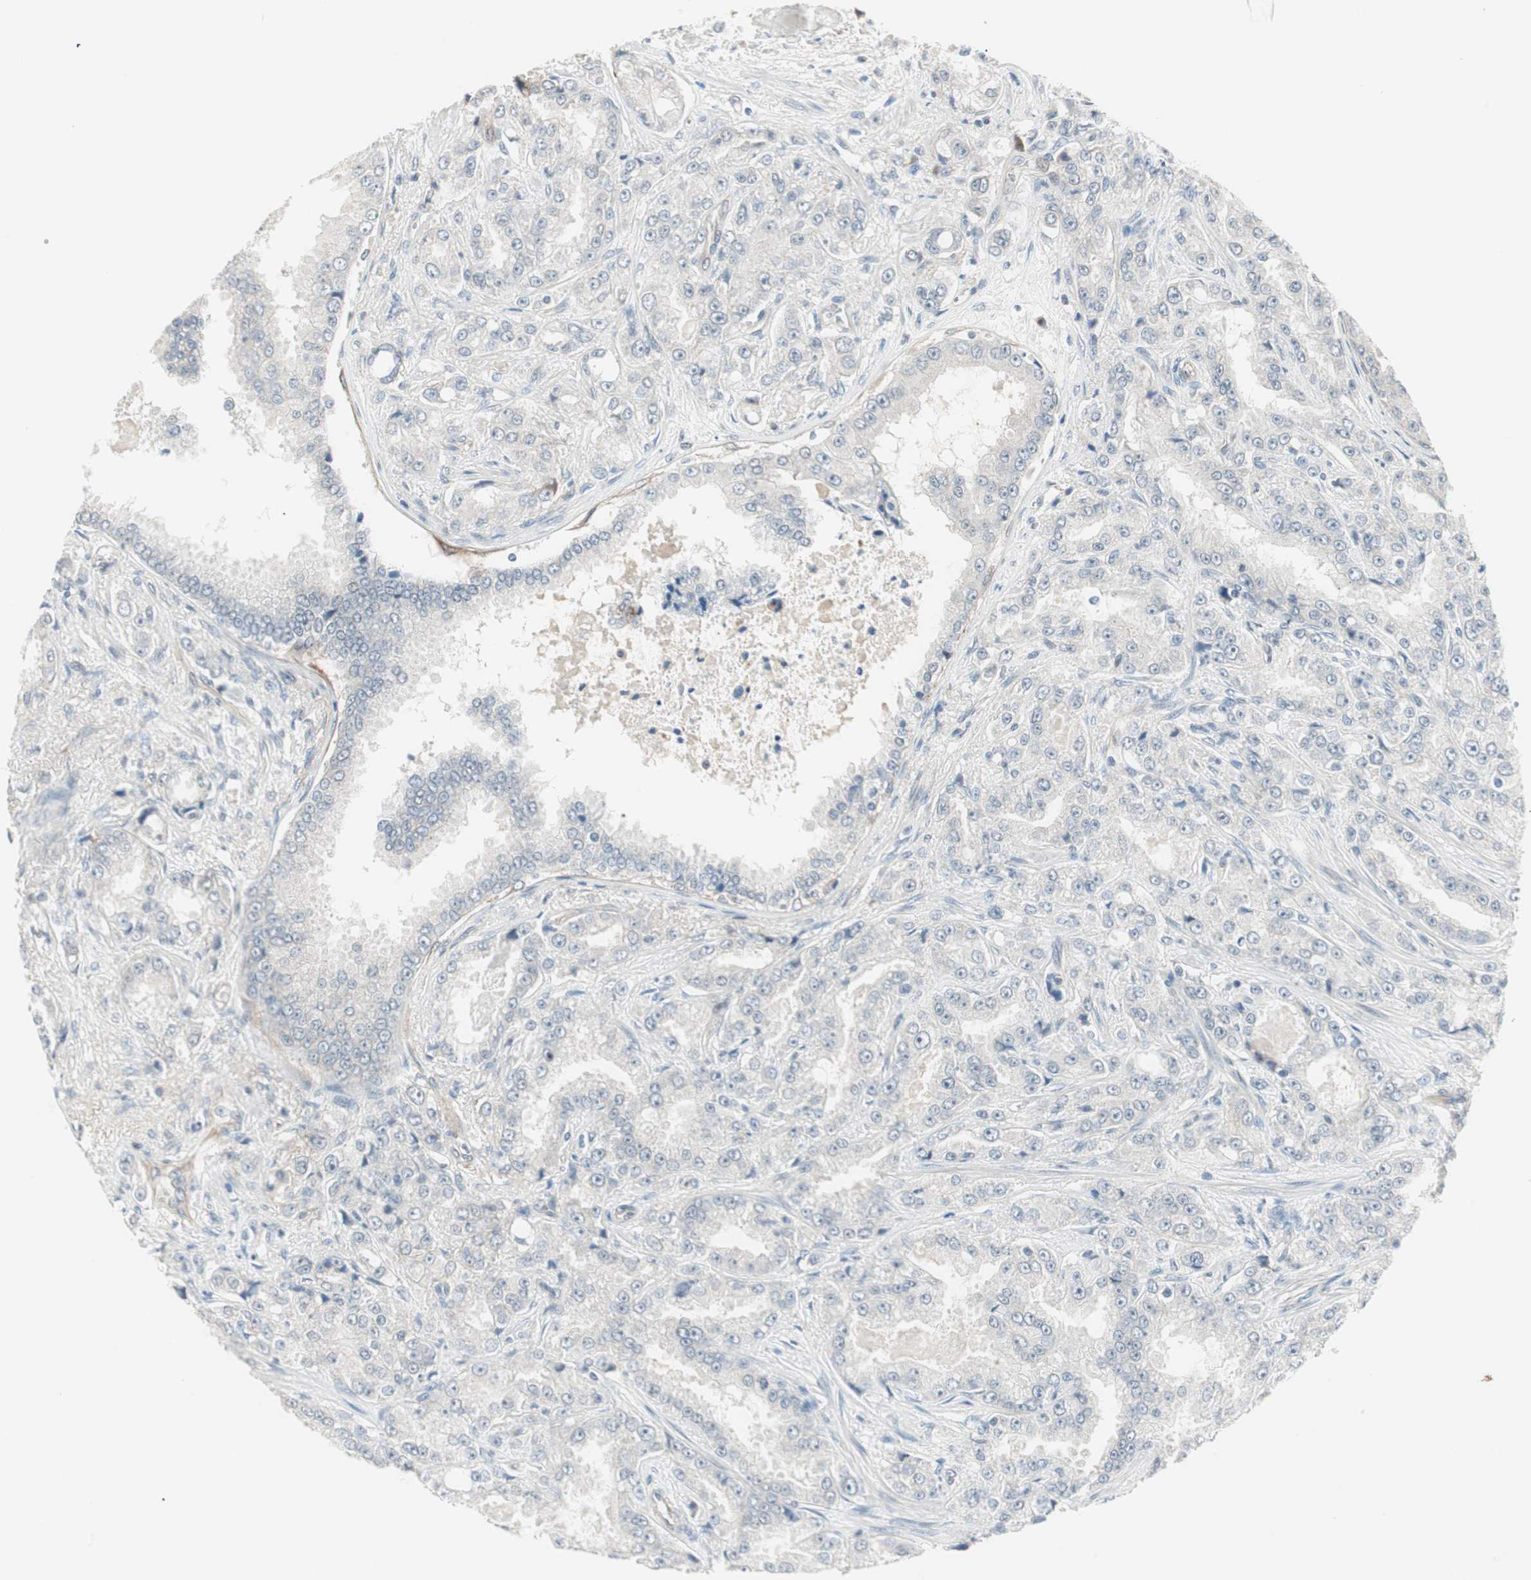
{"staining": {"intensity": "negative", "quantity": "none", "location": "none"}, "tissue": "prostate cancer", "cell_type": "Tumor cells", "image_type": "cancer", "snomed": [{"axis": "morphology", "description": "Adenocarcinoma, High grade"}, {"axis": "topography", "description": "Prostate"}], "caption": "An immunohistochemistry histopathology image of prostate cancer is shown. There is no staining in tumor cells of prostate cancer.", "gene": "ITGB4", "patient": {"sex": "male", "age": 73}}